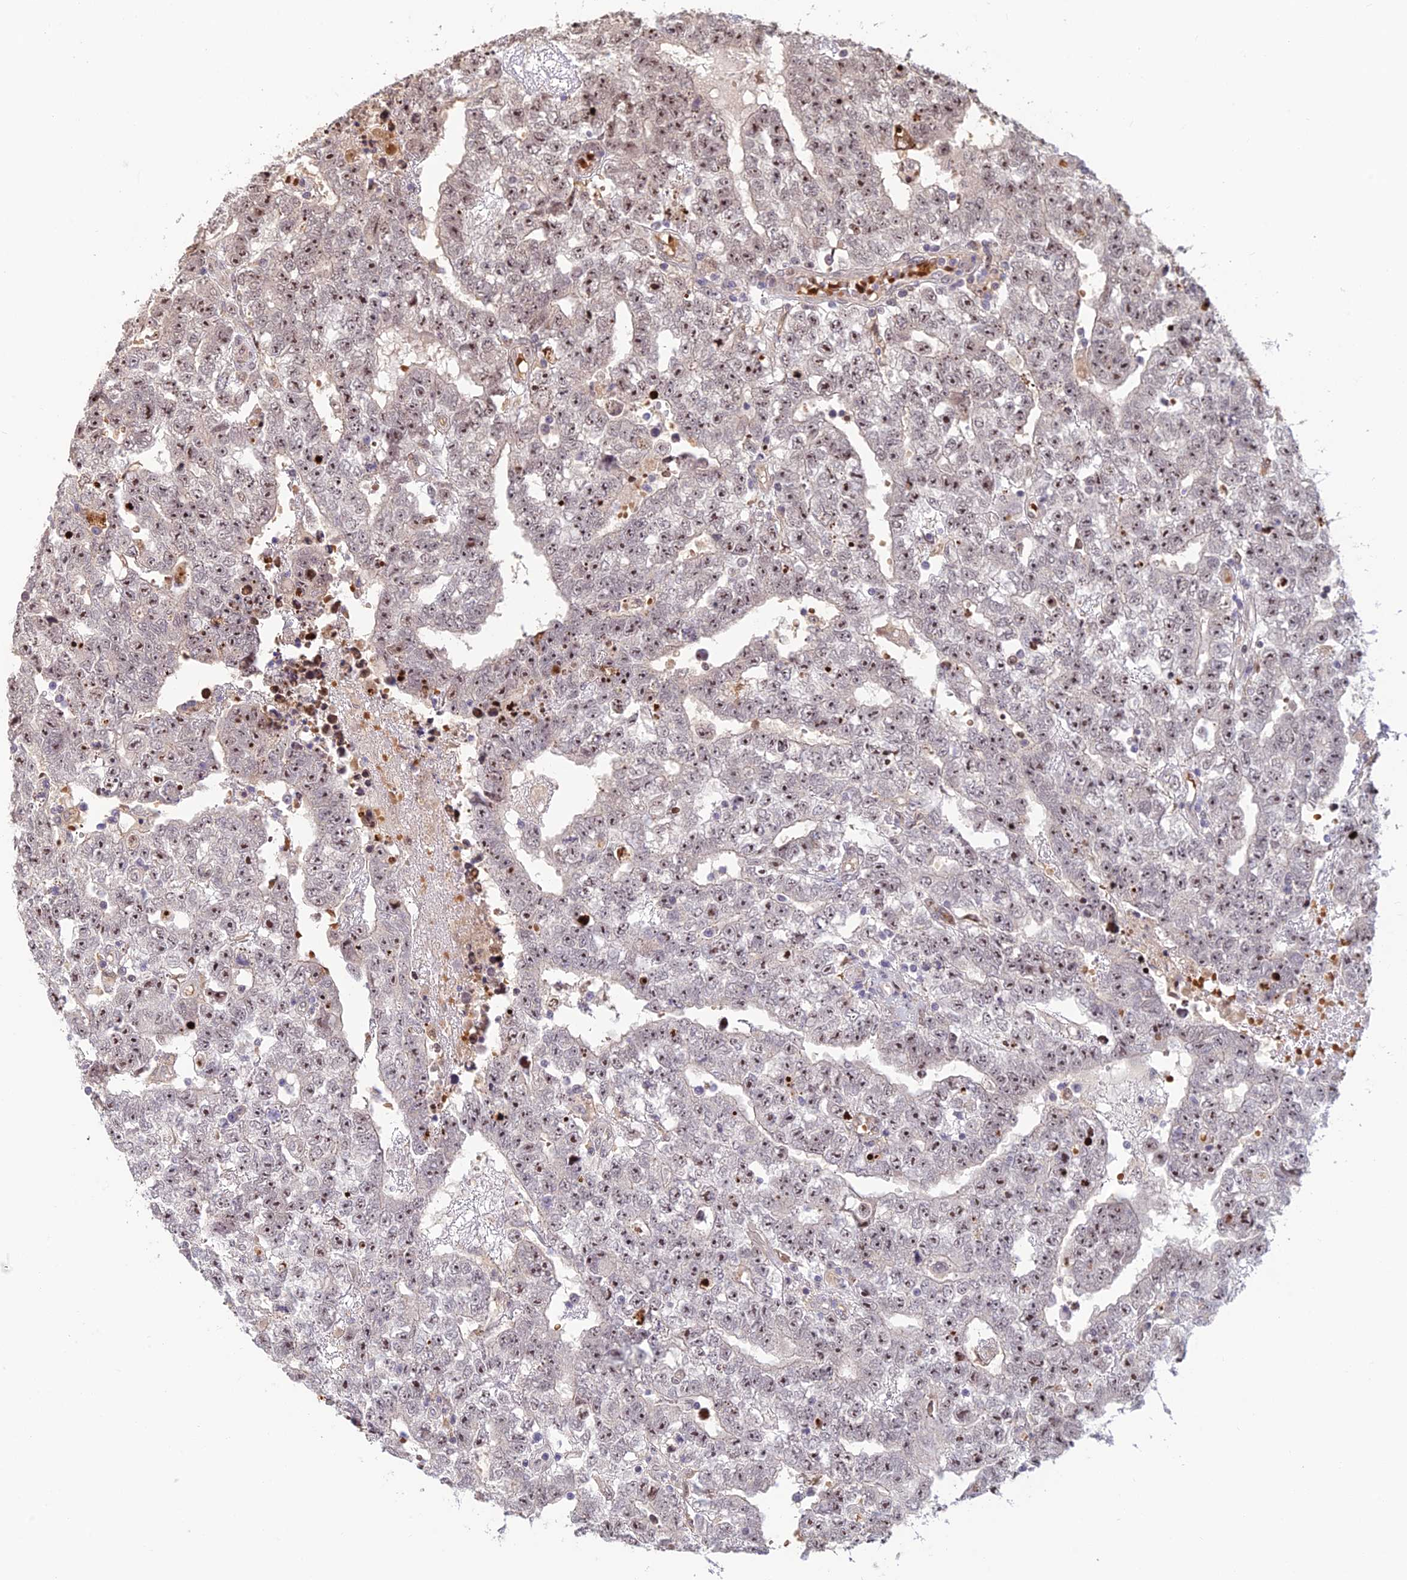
{"staining": {"intensity": "moderate", "quantity": "25%-75%", "location": "nuclear"}, "tissue": "testis cancer", "cell_type": "Tumor cells", "image_type": "cancer", "snomed": [{"axis": "morphology", "description": "Carcinoma, Embryonal, NOS"}, {"axis": "topography", "description": "Testis"}], "caption": "Moderate nuclear staining is seen in about 25%-75% of tumor cells in testis cancer.", "gene": "UFSP2", "patient": {"sex": "male", "age": 25}}